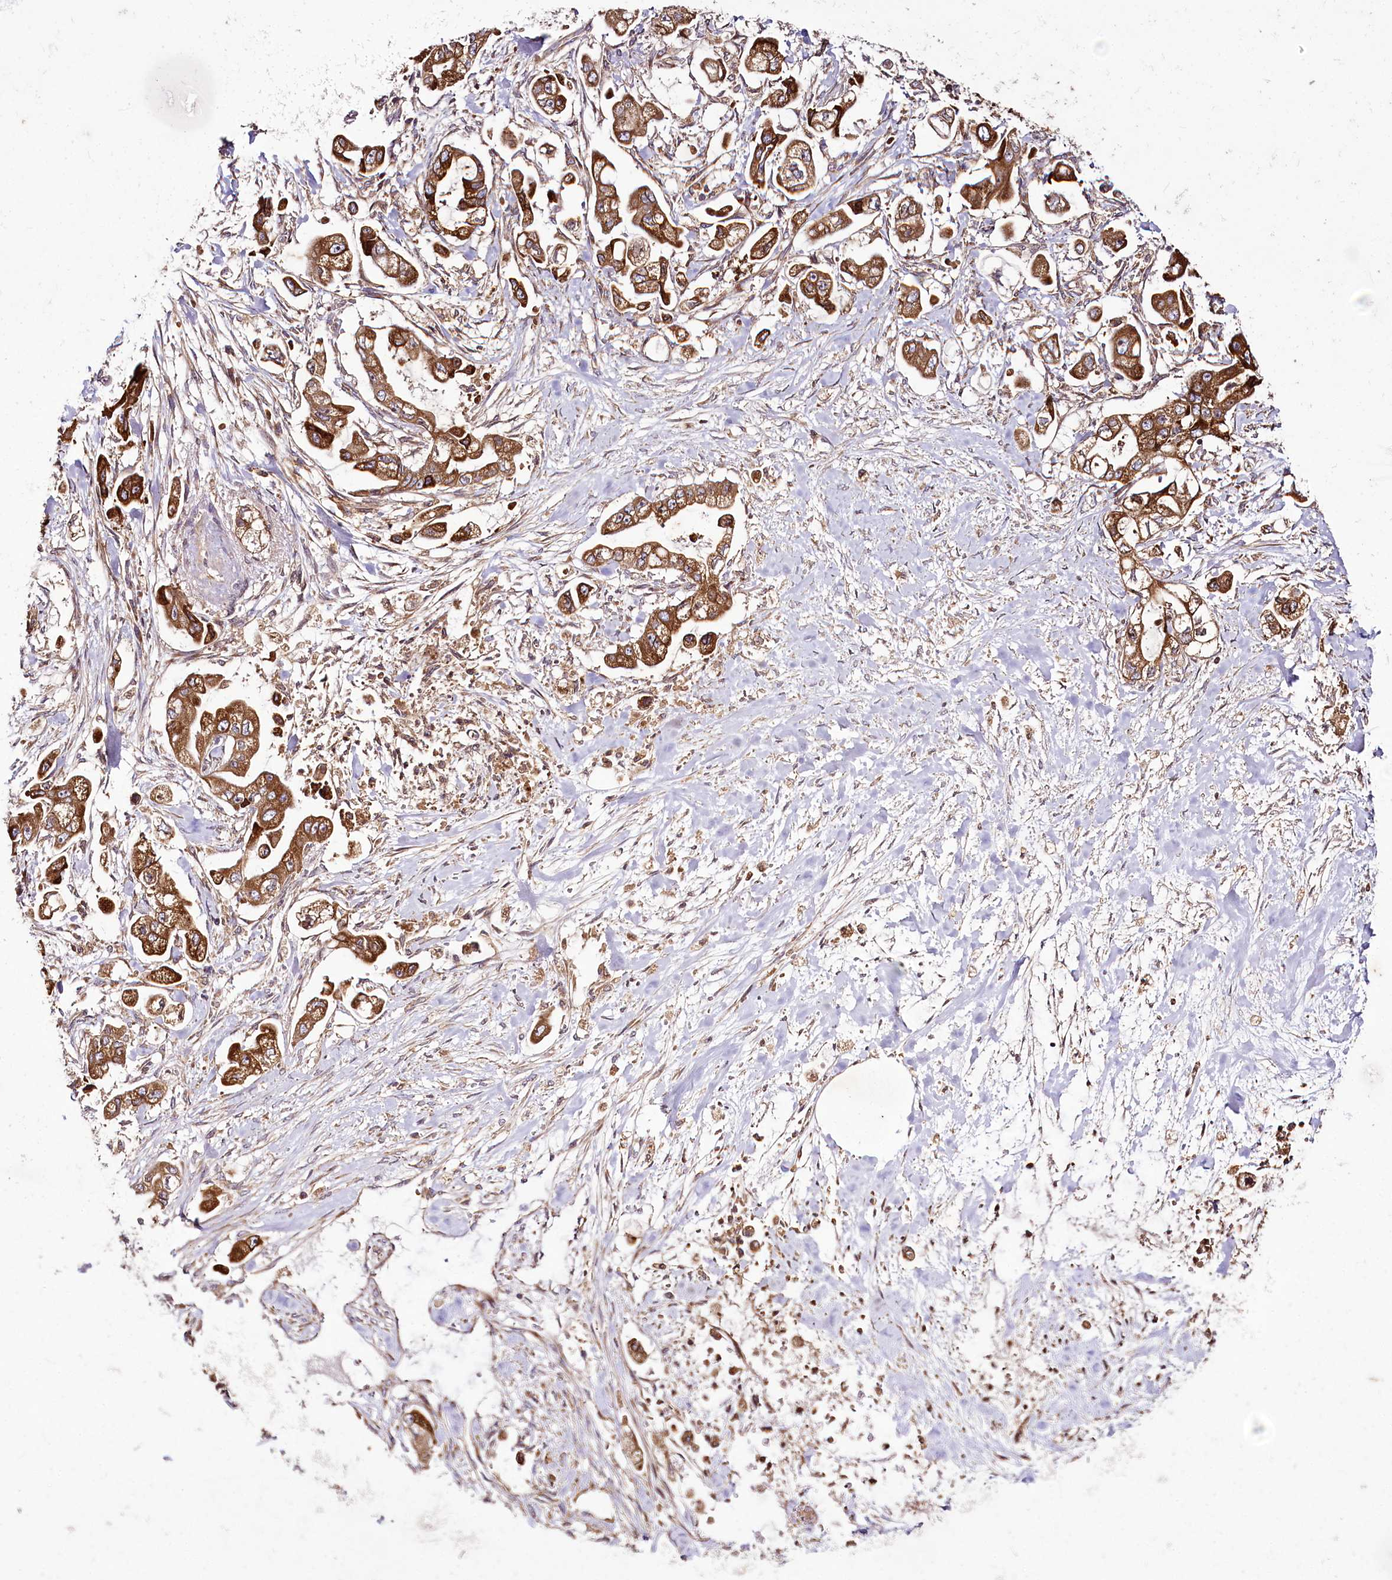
{"staining": {"intensity": "strong", "quantity": ">75%", "location": "cytoplasmic/membranous"}, "tissue": "stomach cancer", "cell_type": "Tumor cells", "image_type": "cancer", "snomed": [{"axis": "morphology", "description": "Adenocarcinoma, NOS"}, {"axis": "topography", "description": "Stomach"}], "caption": "Strong cytoplasmic/membranous positivity is seen in approximately >75% of tumor cells in stomach cancer.", "gene": "RAB7A", "patient": {"sex": "male", "age": 62}}